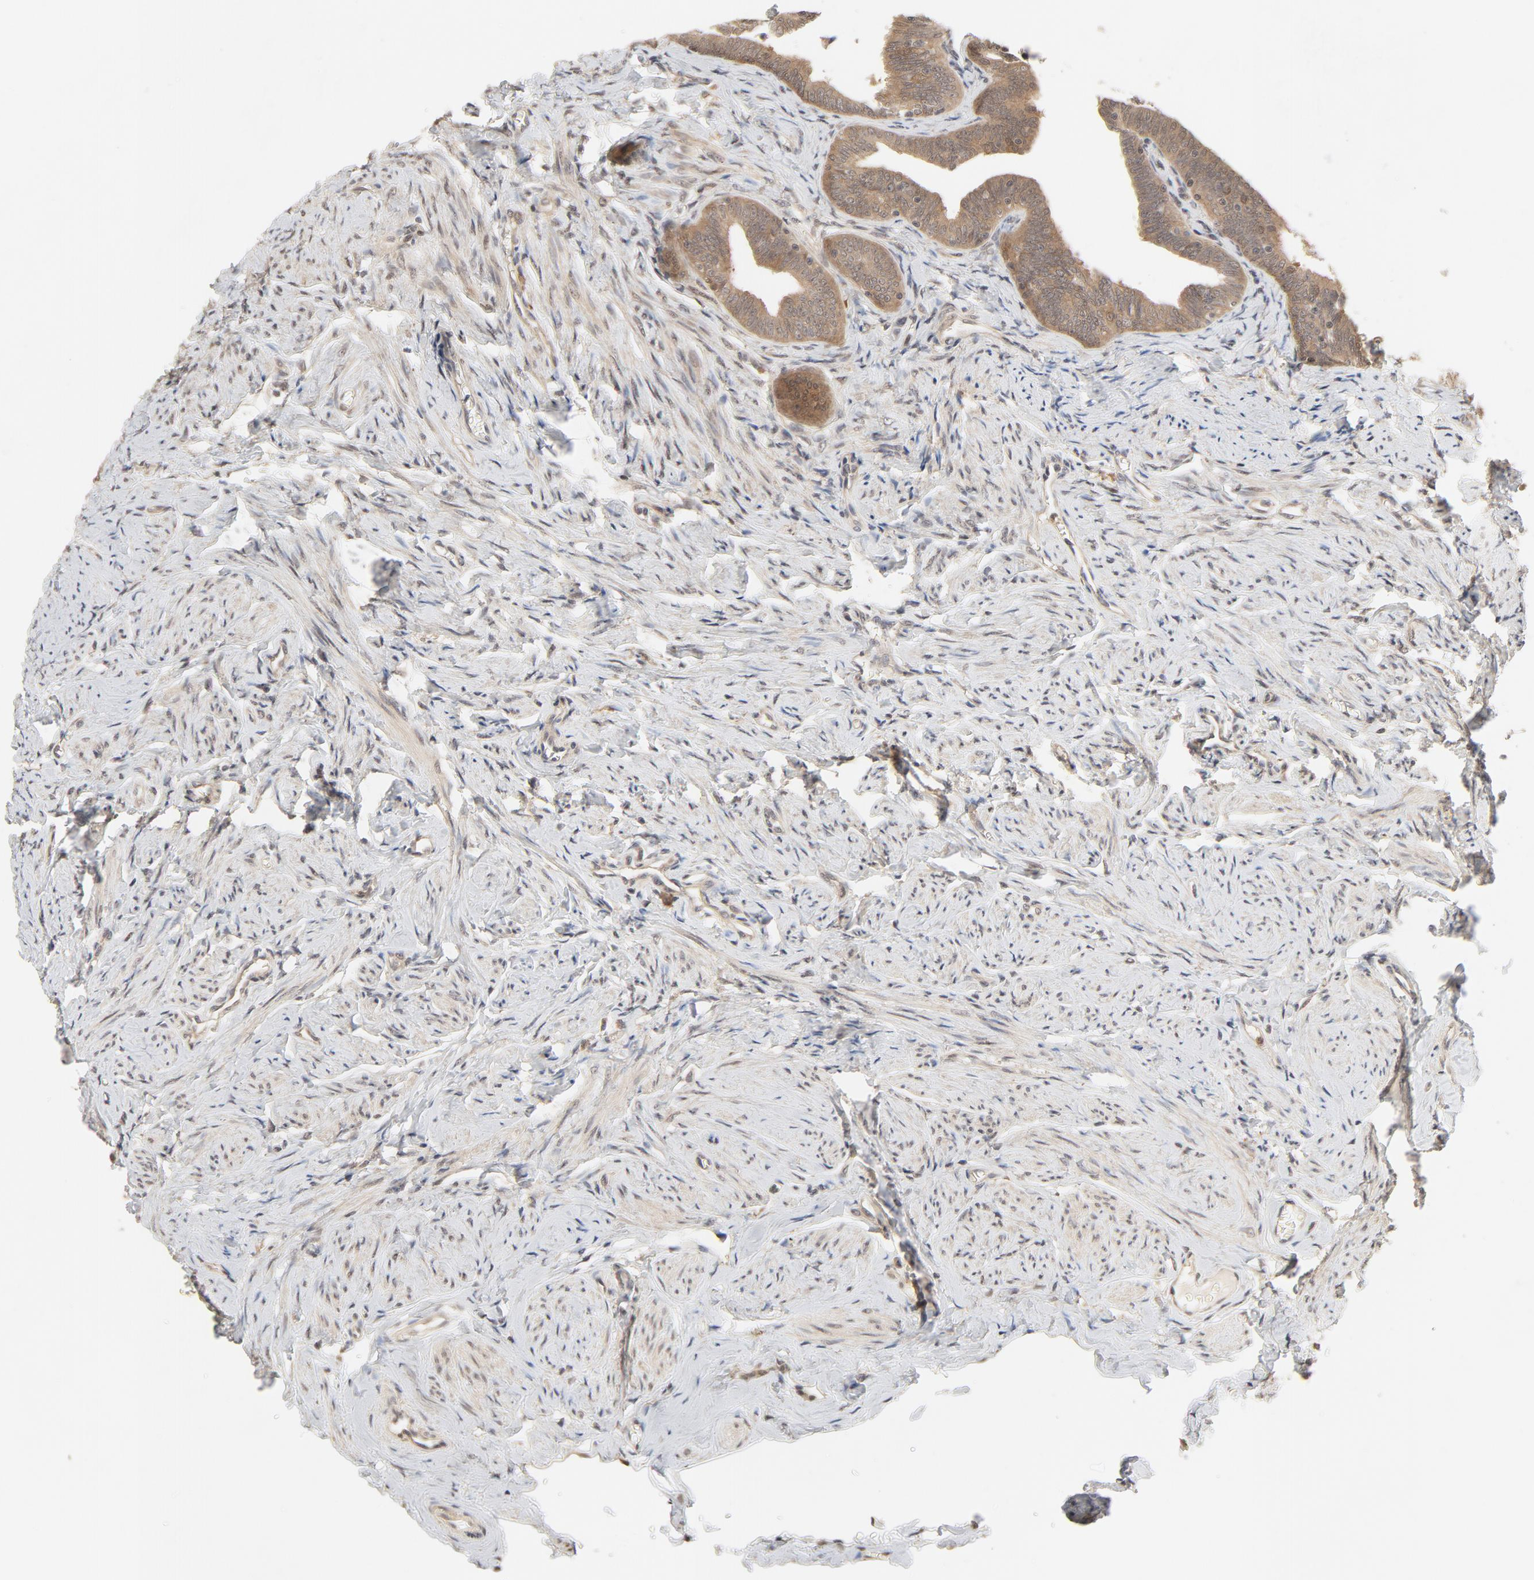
{"staining": {"intensity": "moderate", "quantity": "25%-75%", "location": "cytoplasmic/membranous,nuclear"}, "tissue": "fallopian tube", "cell_type": "Glandular cells", "image_type": "normal", "snomed": [{"axis": "morphology", "description": "Normal tissue, NOS"}, {"axis": "topography", "description": "Fallopian tube"}, {"axis": "topography", "description": "Ovary"}], "caption": "Human fallopian tube stained for a protein (brown) exhibits moderate cytoplasmic/membranous,nuclear positive staining in about 25%-75% of glandular cells.", "gene": "NEDD8", "patient": {"sex": "female", "age": 69}}